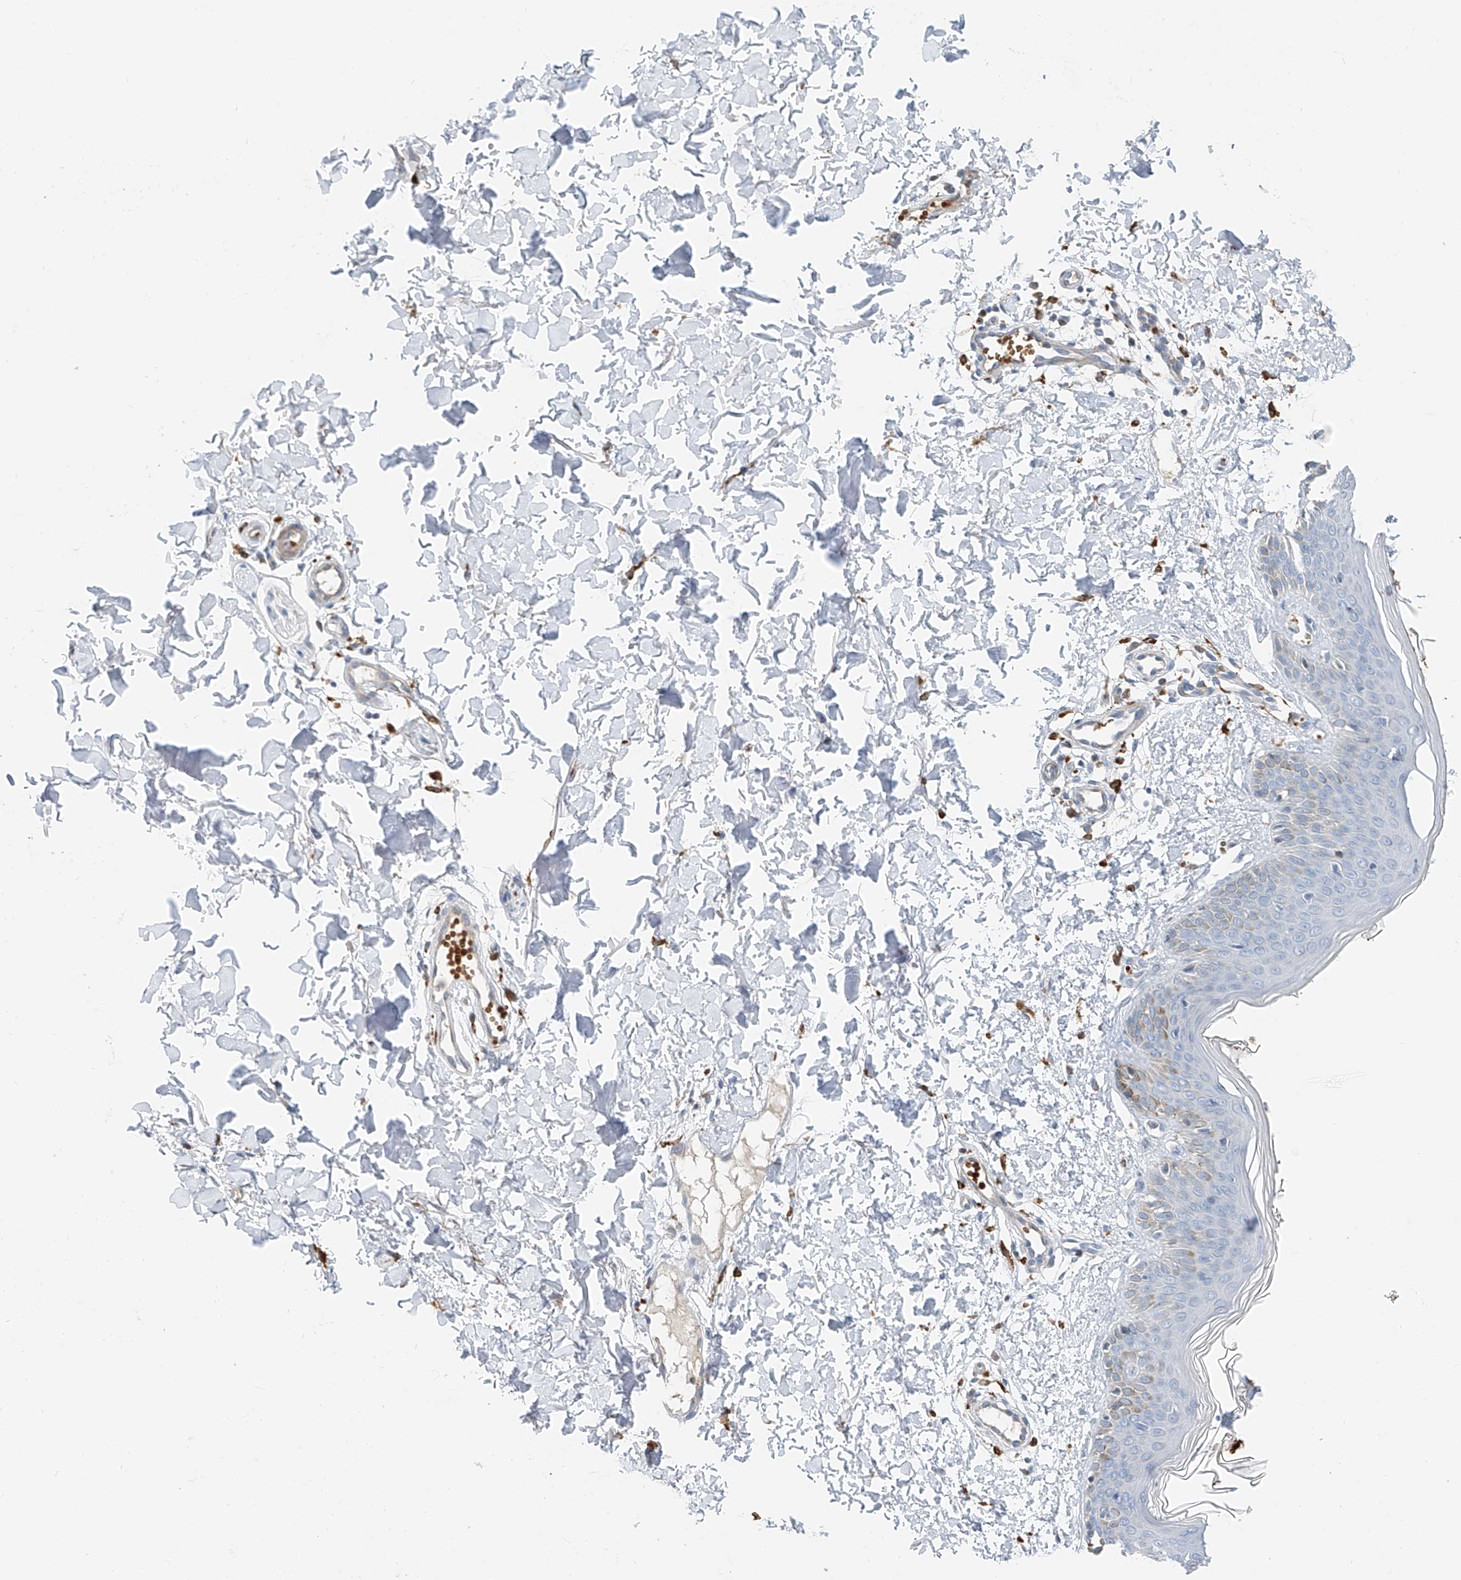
{"staining": {"intensity": "moderate", "quantity": ">75%", "location": "cytoplasmic/membranous"}, "tissue": "skin", "cell_type": "Fibroblasts", "image_type": "normal", "snomed": [{"axis": "morphology", "description": "Normal tissue, NOS"}, {"axis": "topography", "description": "Skin"}], "caption": "Skin stained for a protein (brown) demonstrates moderate cytoplasmic/membranous positive expression in approximately >75% of fibroblasts.", "gene": "TBXAS1", "patient": {"sex": "male", "age": 37}}